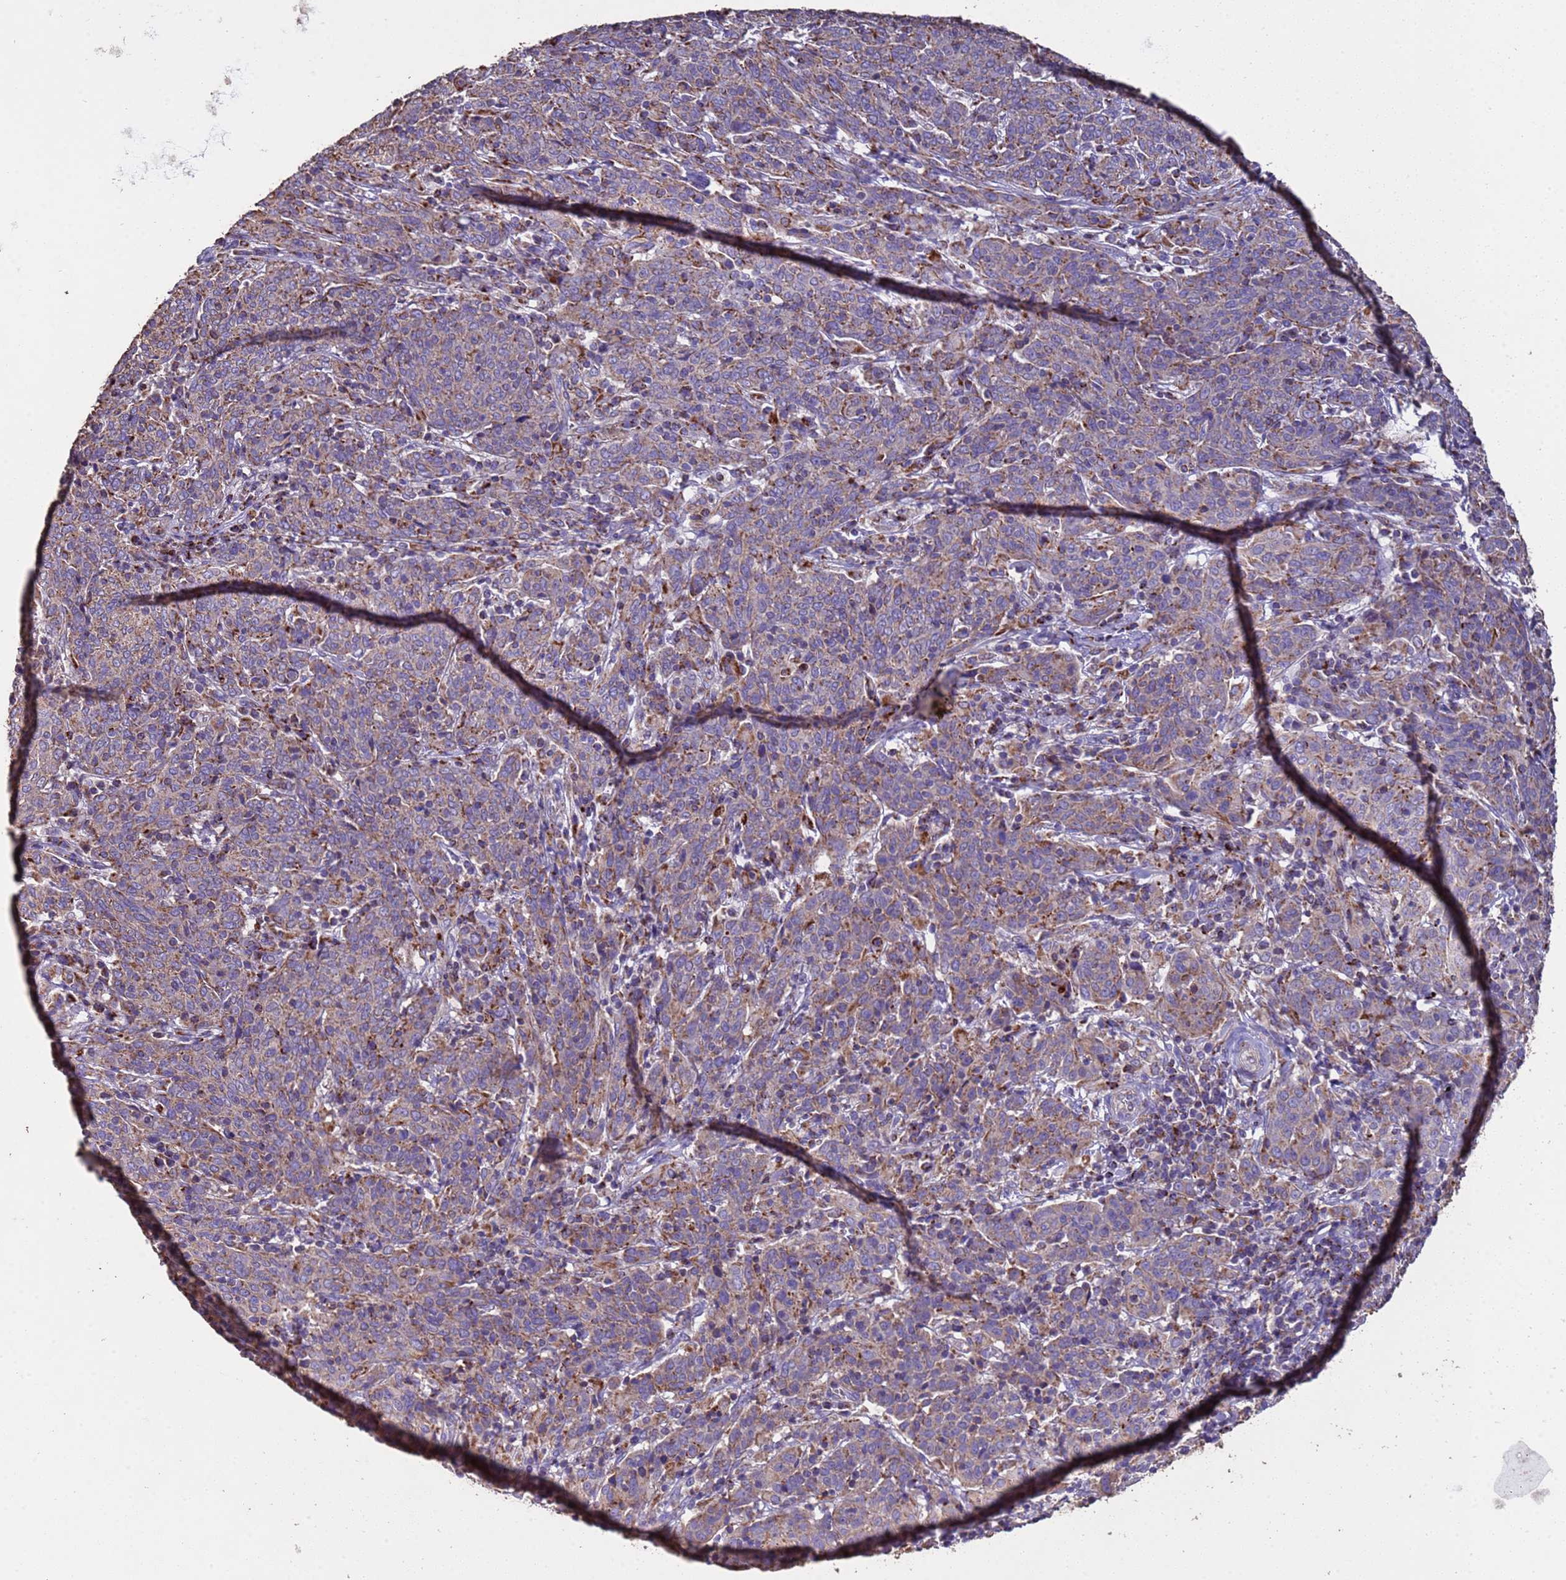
{"staining": {"intensity": "moderate", "quantity": "<25%", "location": "cytoplasmic/membranous"}, "tissue": "cervical cancer", "cell_type": "Tumor cells", "image_type": "cancer", "snomed": [{"axis": "morphology", "description": "Squamous cell carcinoma, NOS"}, {"axis": "topography", "description": "Cervix"}], "caption": "Protein staining of cervical squamous cell carcinoma tissue demonstrates moderate cytoplasmic/membranous positivity in approximately <25% of tumor cells.", "gene": "ZNFX1", "patient": {"sex": "female", "age": 67}}